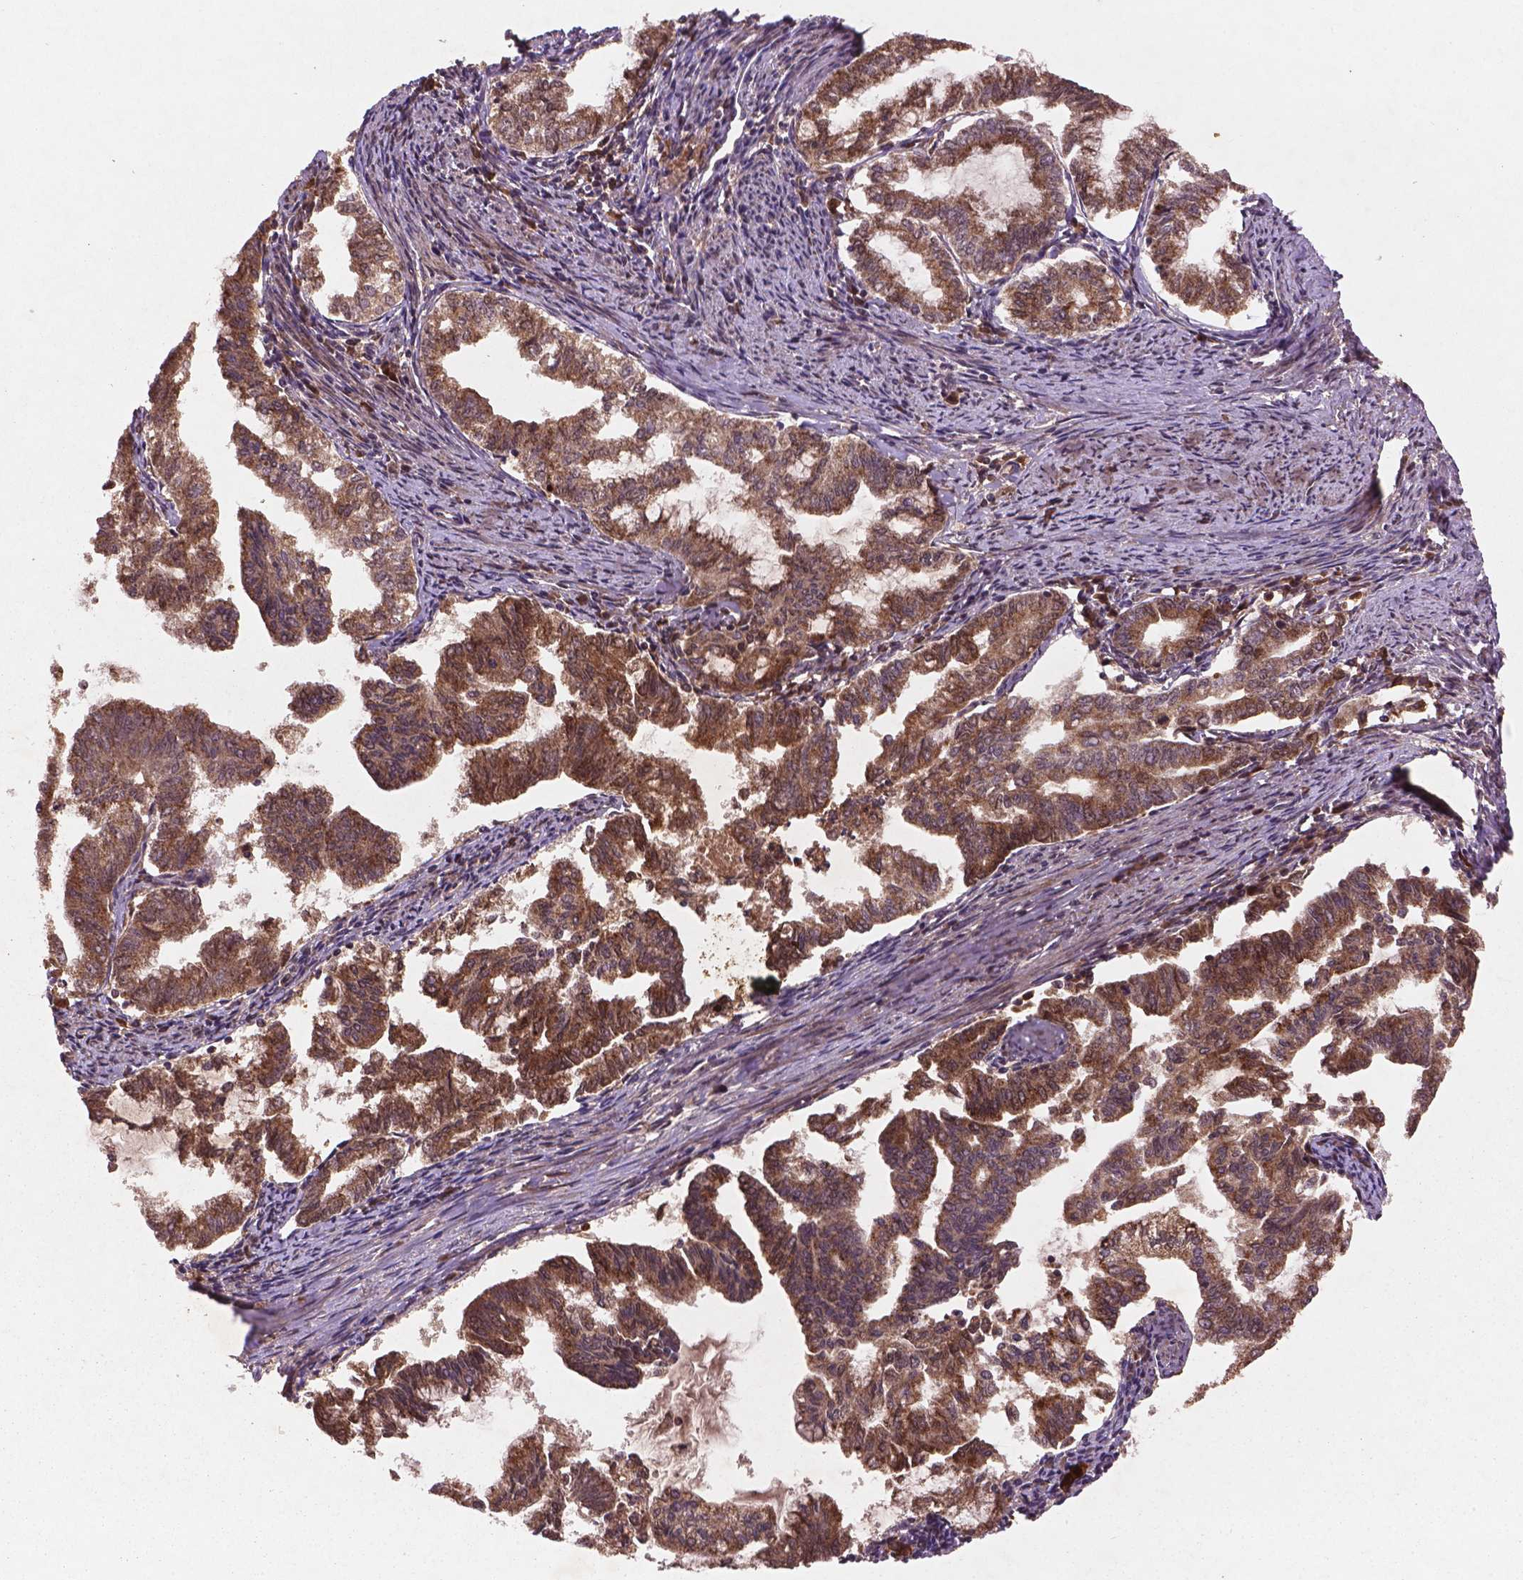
{"staining": {"intensity": "moderate", "quantity": ">75%", "location": "cytoplasmic/membranous,nuclear"}, "tissue": "endometrial cancer", "cell_type": "Tumor cells", "image_type": "cancer", "snomed": [{"axis": "morphology", "description": "Adenocarcinoma, NOS"}, {"axis": "topography", "description": "Endometrium"}], "caption": "IHC of endometrial cancer demonstrates medium levels of moderate cytoplasmic/membranous and nuclear expression in about >75% of tumor cells. Nuclei are stained in blue.", "gene": "NIPAL2", "patient": {"sex": "female", "age": 79}}